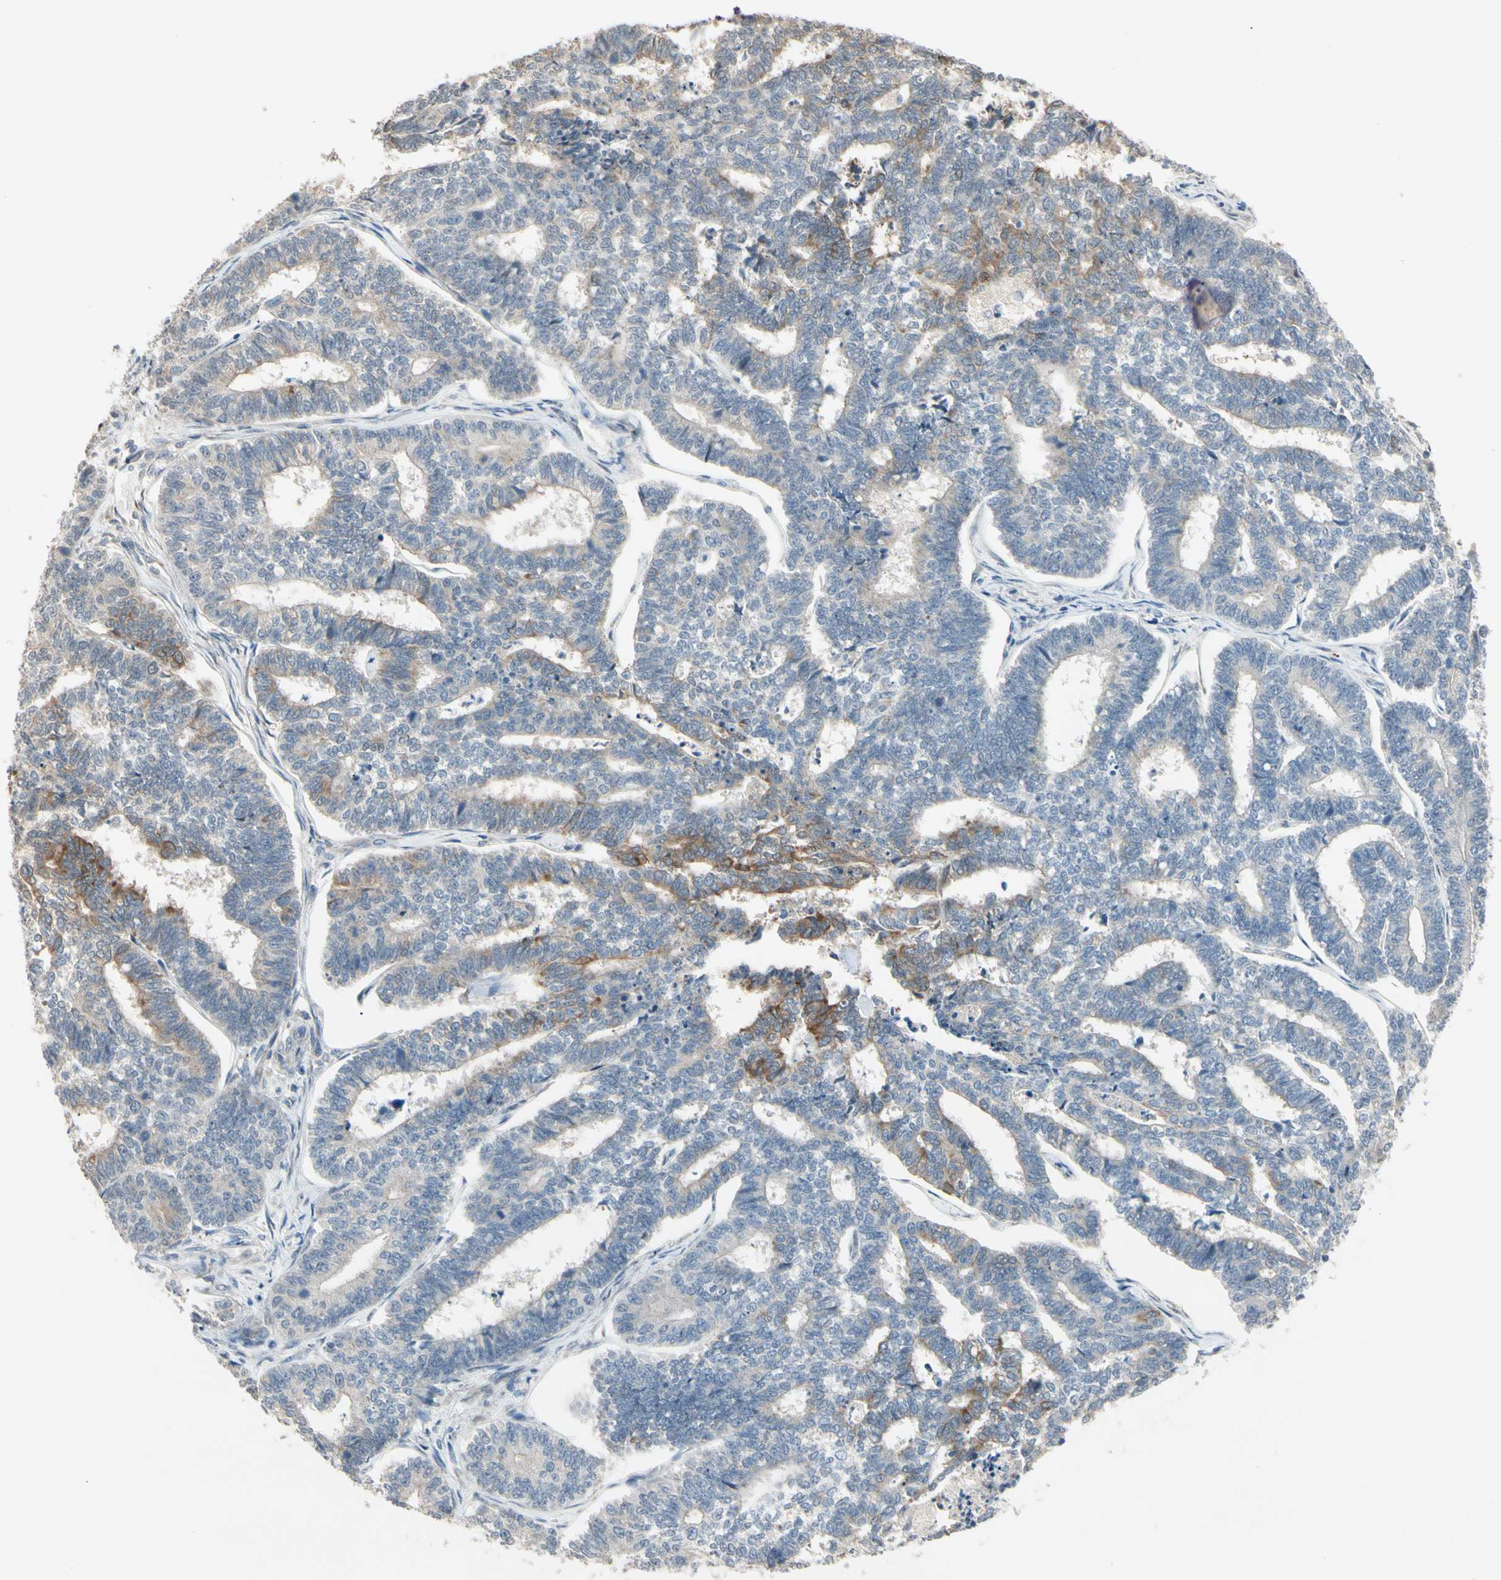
{"staining": {"intensity": "moderate", "quantity": "<25%", "location": "cytoplasmic/membranous"}, "tissue": "endometrial cancer", "cell_type": "Tumor cells", "image_type": "cancer", "snomed": [{"axis": "morphology", "description": "Adenocarcinoma, NOS"}, {"axis": "topography", "description": "Endometrium"}], "caption": "Immunohistochemical staining of human endometrial adenocarcinoma demonstrates moderate cytoplasmic/membranous protein expression in about <25% of tumor cells. Nuclei are stained in blue.", "gene": "P3H2", "patient": {"sex": "female", "age": 70}}